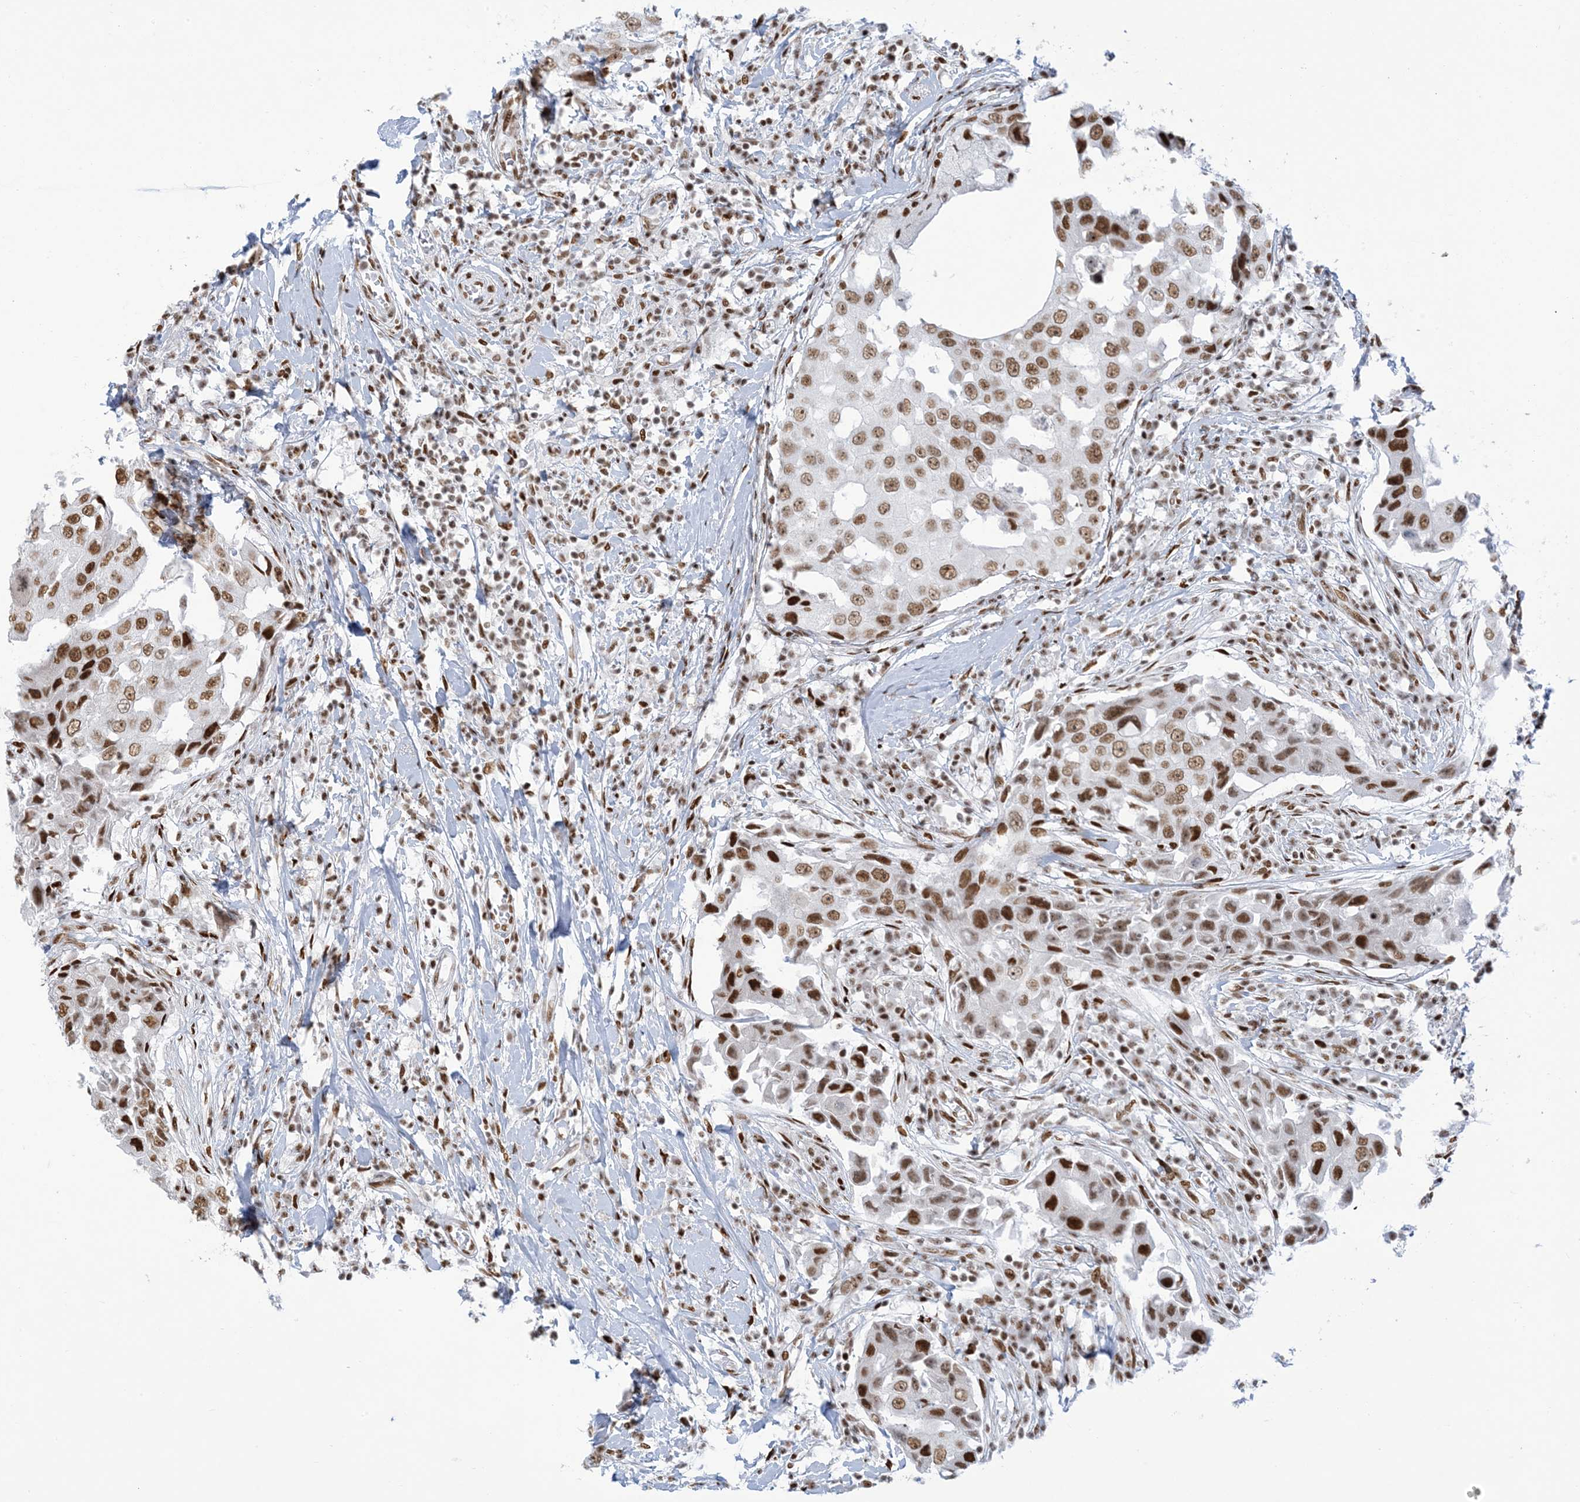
{"staining": {"intensity": "strong", "quantity": ">75%", "location": "nuclear"}, "tissue": "breast cancer", "cell_type": "Tumor cells", "image_type": "cancer", "snomed": [{"axis": "morphology", "description": "Duct carcinoma"}, {"axis": "topography", "description": "Breast"}], "caption": "Immunohistochemical staining of breast intraductal carcinoma reveals strong nuclear protein staining in approximately >75% of tumor cells.", "gene": "STAG1", "patient": {"sex": "female", "age": 27}}